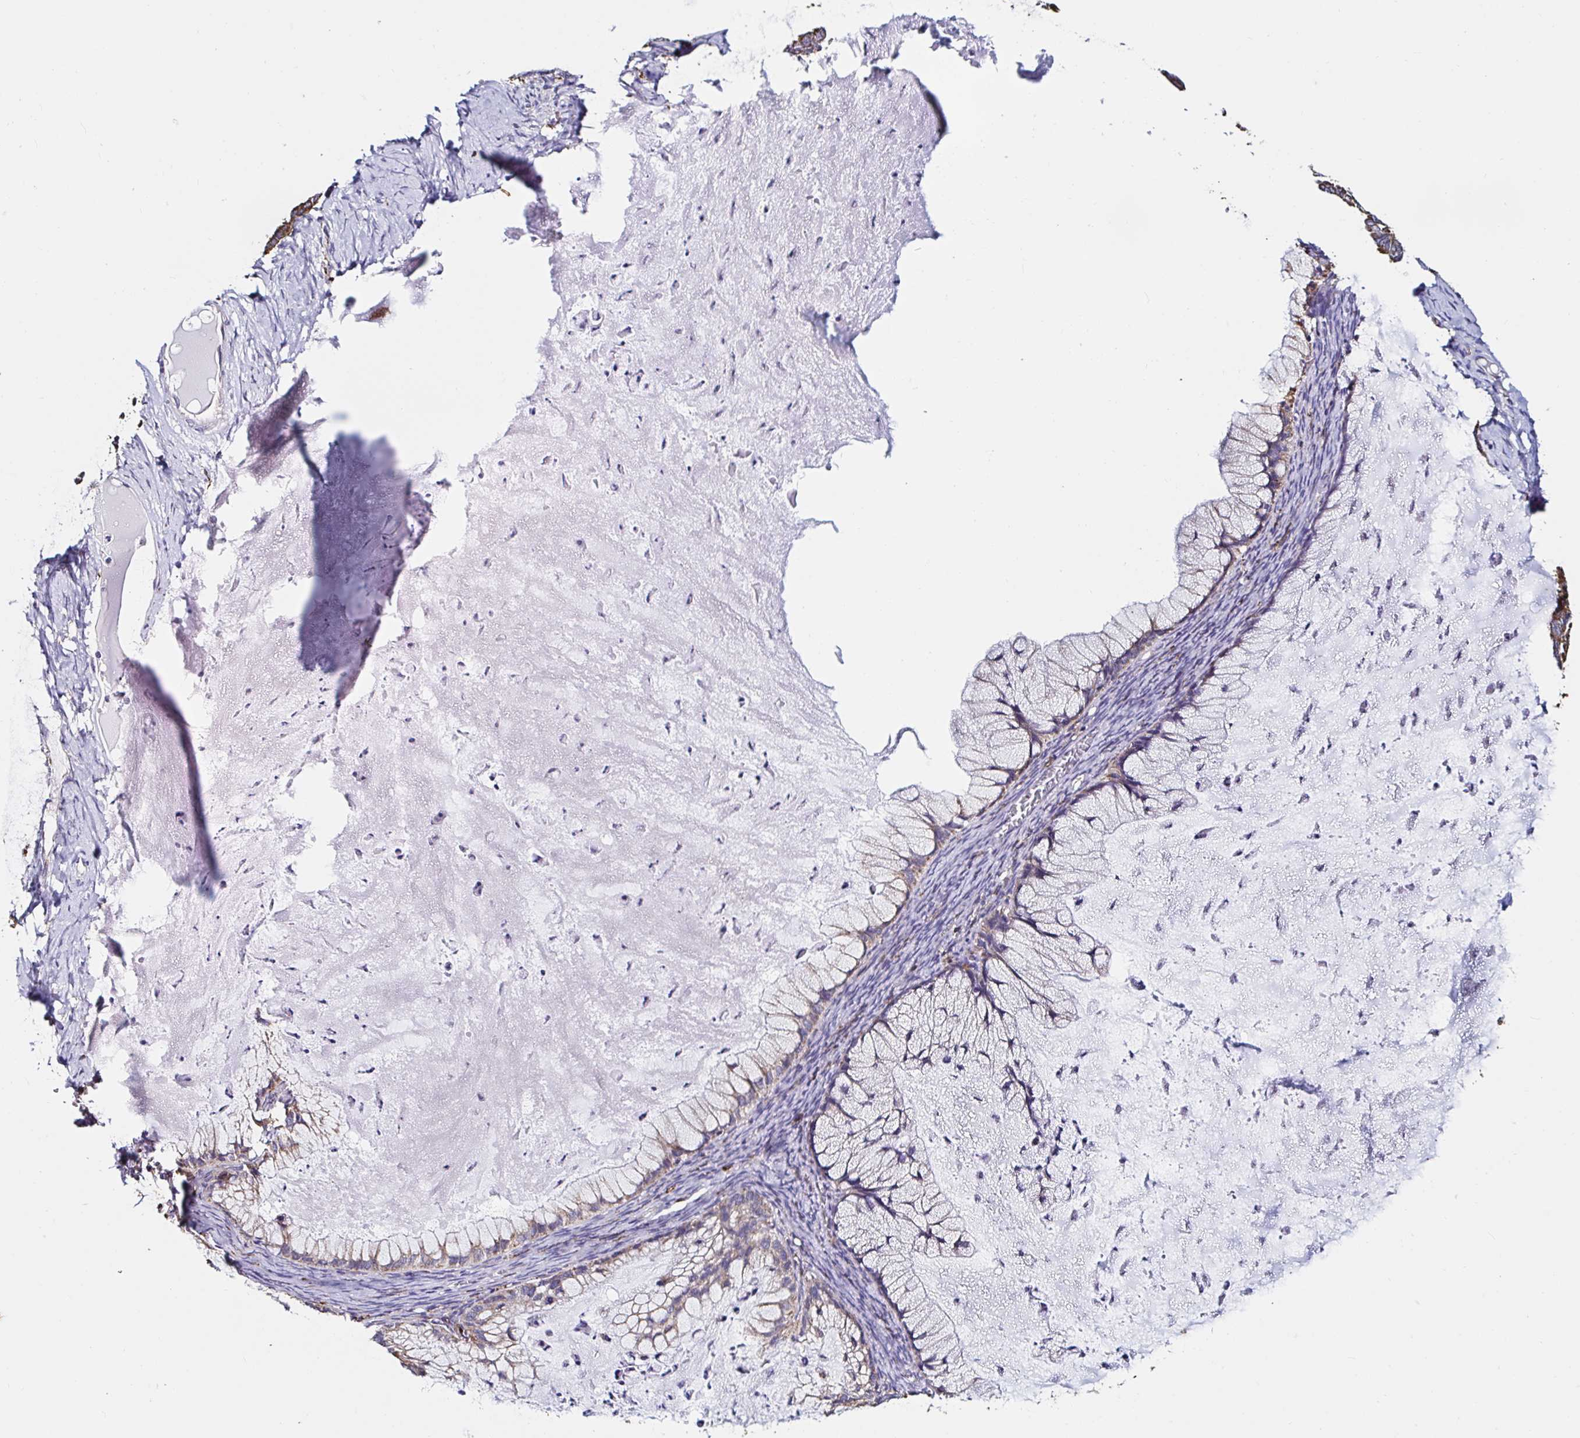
{"staining": {"intensity": "weak", "quantity": ">75%", "location": "cytoplasmic/membranous"}, "tissue": "ovarian cancer", "cell_type": "Tumor cells", "image_type": "cancer", "snomed": [{"axis": "morphology", "description": "Cystadenocarcinoma, mucinous, NOS"}, {"axis": "topography", "description": "Ovary"}], "caption": "Immunohistochemistry micrograph of mucinous cystadenocarcinoma (ovarian) stained for a protein (brown), which displays low levels of weak cytoplasmic/membranous staining in approximately >75% of tumor cells.", "gene": "MSR1", "patient": {"sex": "female", "age": 72}}